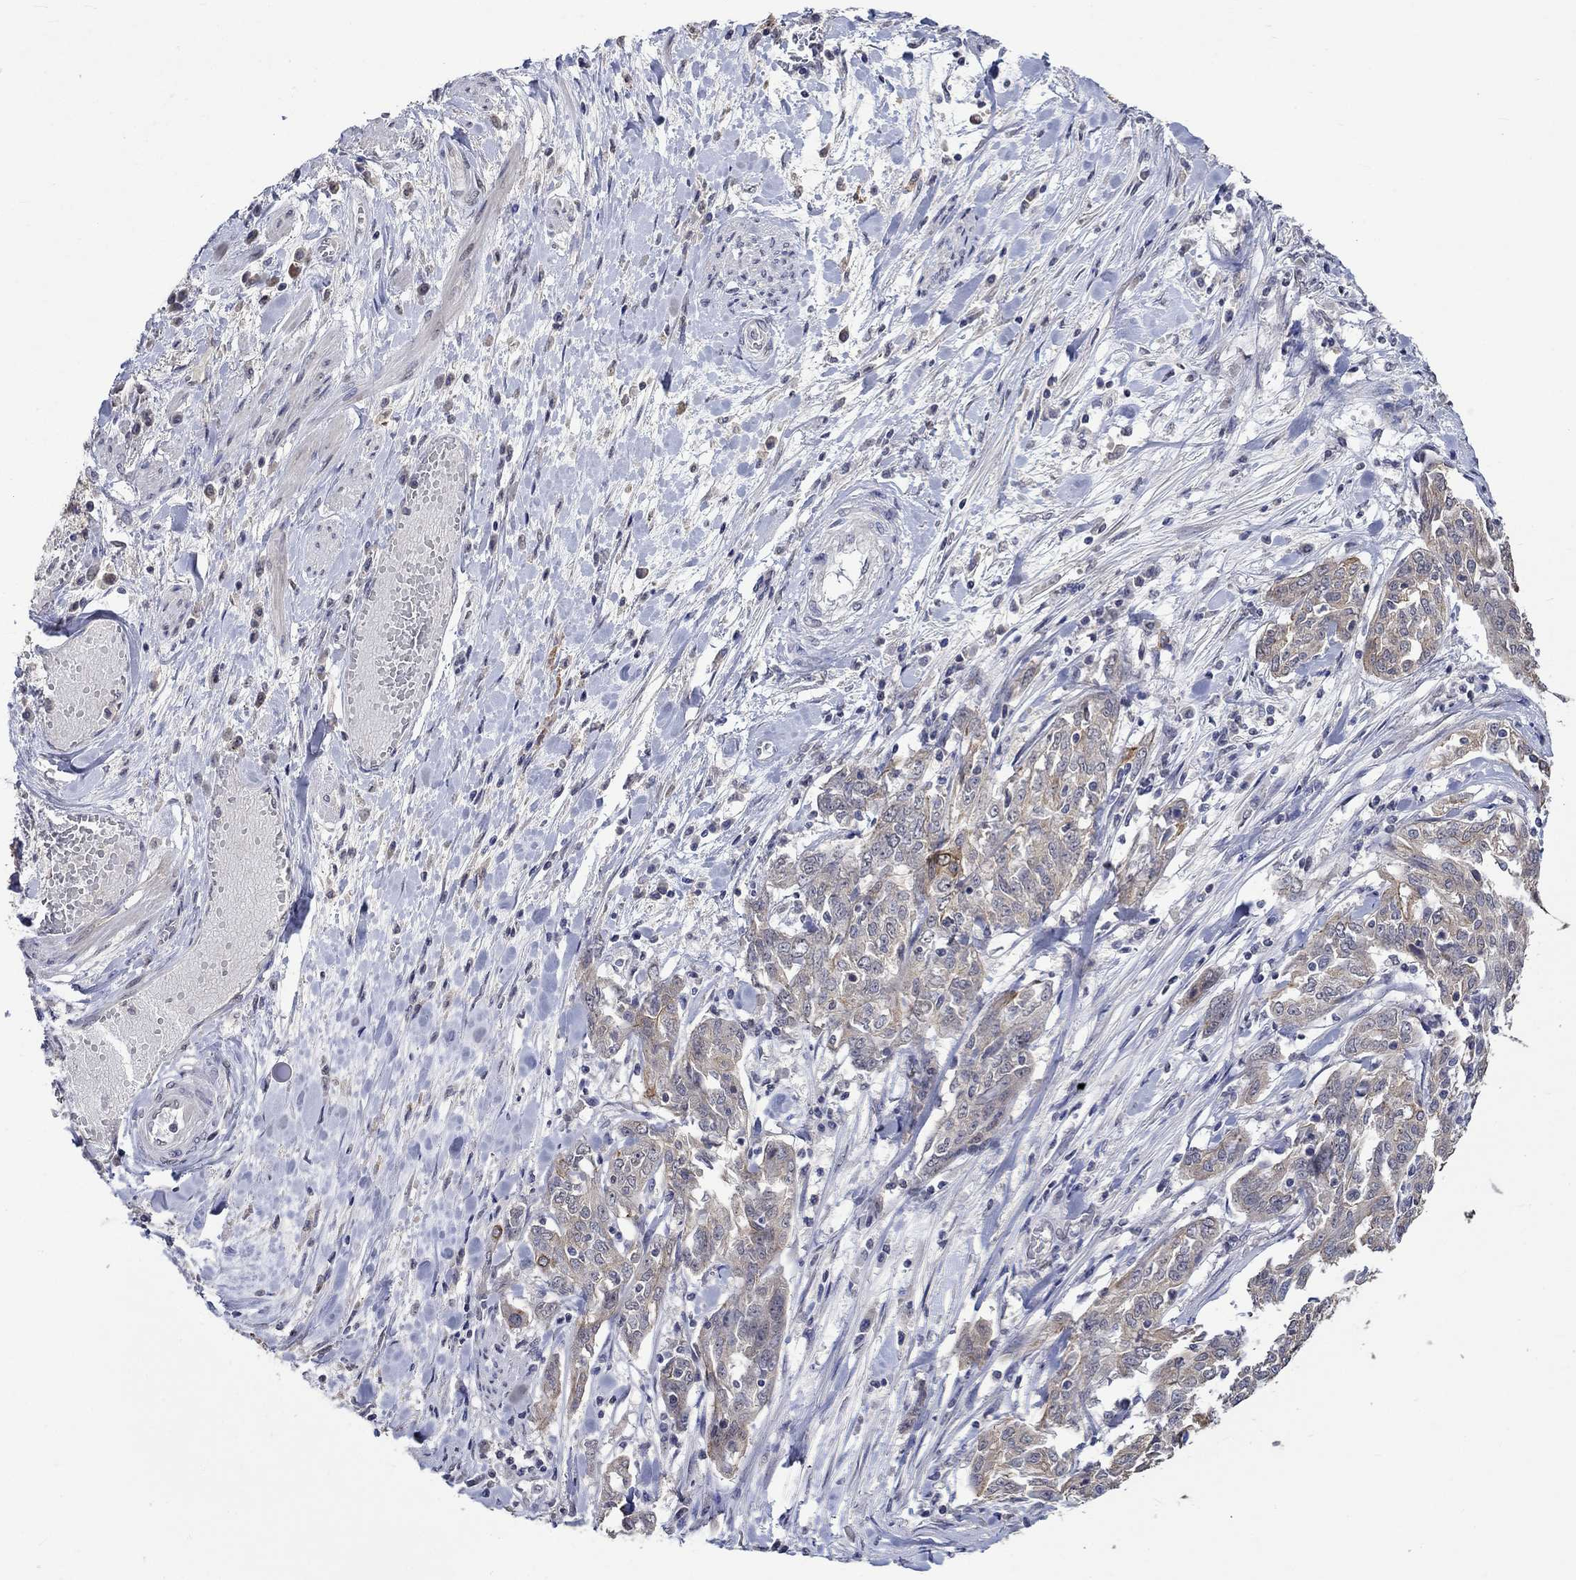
{"staining": {"intensity": "negative", "quantity": "none", "location": "none"}, "tissue": "ovarian cancer", "cell_type": "Tumor cells", "image_type": "cancer", "snomed": [{"axis": "morphology", "description": "Cystadenocarcinoma, serous, NOS"}, {"axis": "topography", "description": "Ovary"}], "caption": "Histopathology image shows no significant protein staining in tumor cells of ovarian cancer (serous cystadenocarcinoma).", "gene": "DDX3Y", "patient": {"sex": "female", "age": 67}}